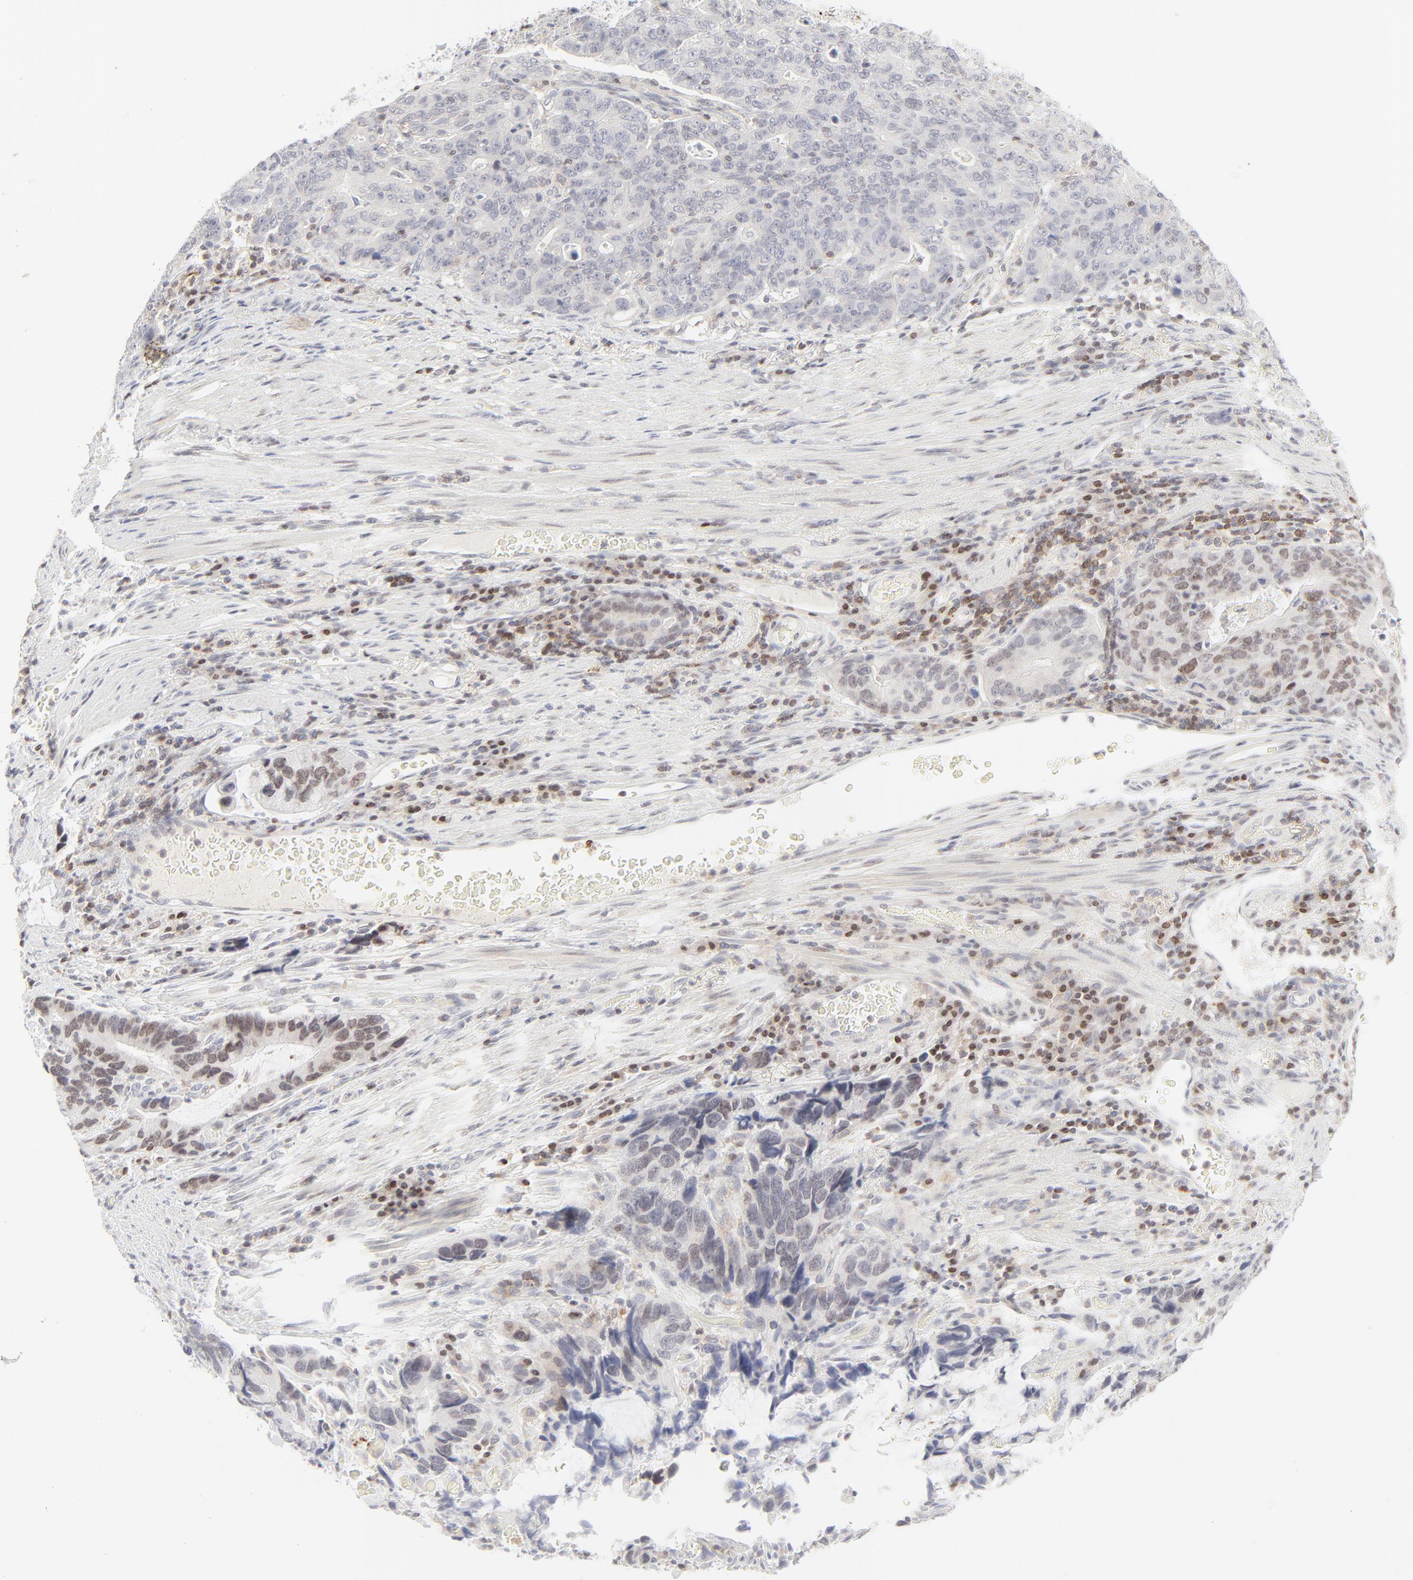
{"staining": {"intensity": "moderate", "quantity": "<25%", "location": "cytoplasmic/membranous"}, "tissue": "stomach cancer", "cell_type": "Tumor cells", "image_type": "cancer", "snomed": [{"axis": "morphology", "description": "Adenocarcinoma, NOS"}, {"axis": "topography", "description": "Esophagus"}, {"axis": "topography", "description": "Stomach"}], "caption": "DAB immunohistochemical staining of human stomach cancer (adenocarcinoma) shows moderate cytoplasmic/membranous protein expression in about <25% of tumor cells.", "gene": "PRKCB", "patient": {"sex": "male", "age": 74}}